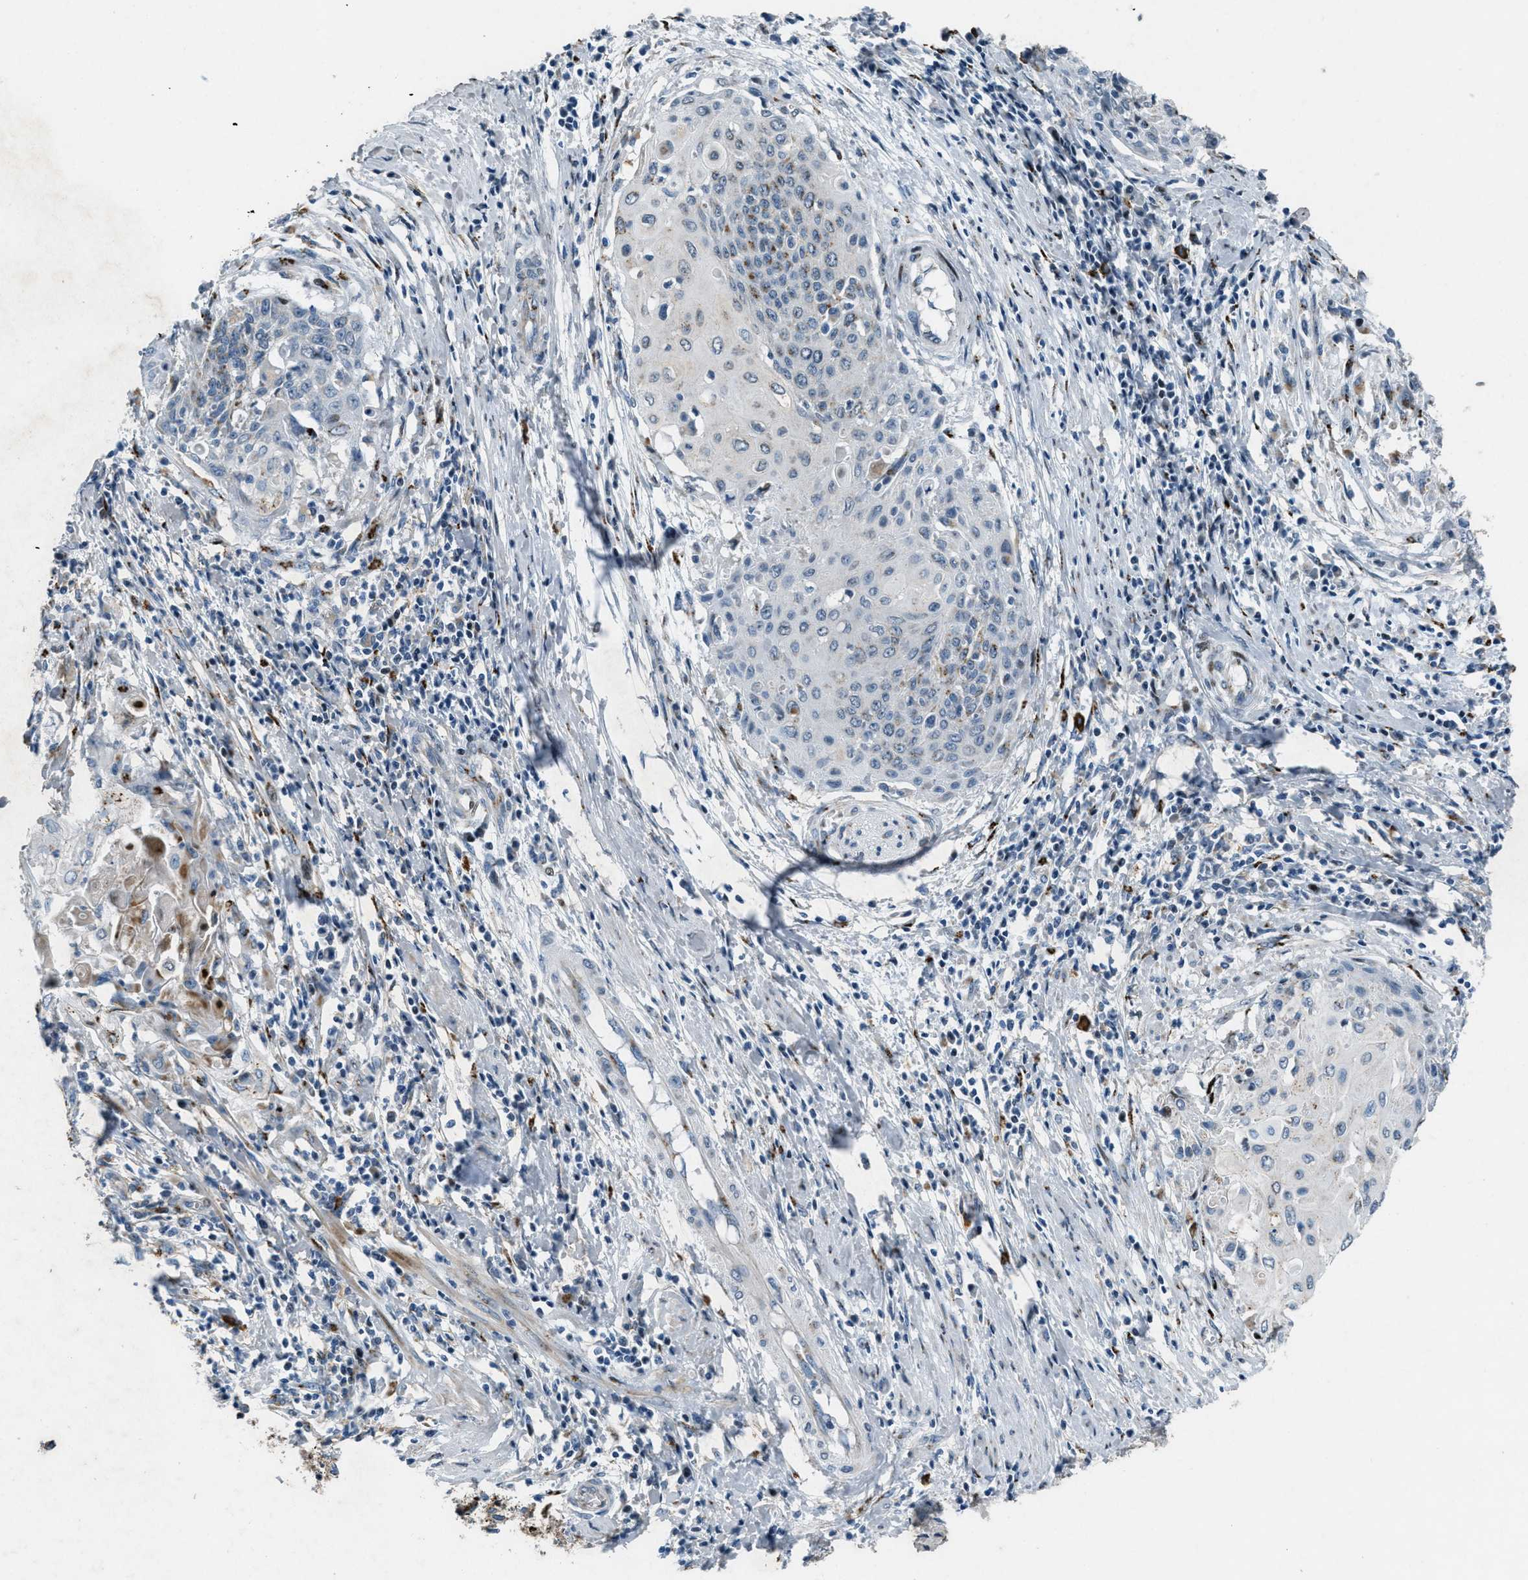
{"staining": {"intensity": "weak", "quantity": "25%-75%", "location": "cytoplasmic/membranous"}, "tissue": "cervical cancer", "cell_type": "Tumor cells", "image_type": "cancer", "snomed": [{"axis": "morphology", "description": "Squamous cell carcinoma, NOS"}, {"axis": "topography", "description": "Cervix"}], "caption": "Weak cytoplasmic/membranous staining for a protein is identified in about 25%-75% of tumor cells of cervical cancer (squamous cell carcinoma) using immunohistochemistry (IHC).", "gene": "GPC6", "patient": {"sex": "female", "age": 39}}